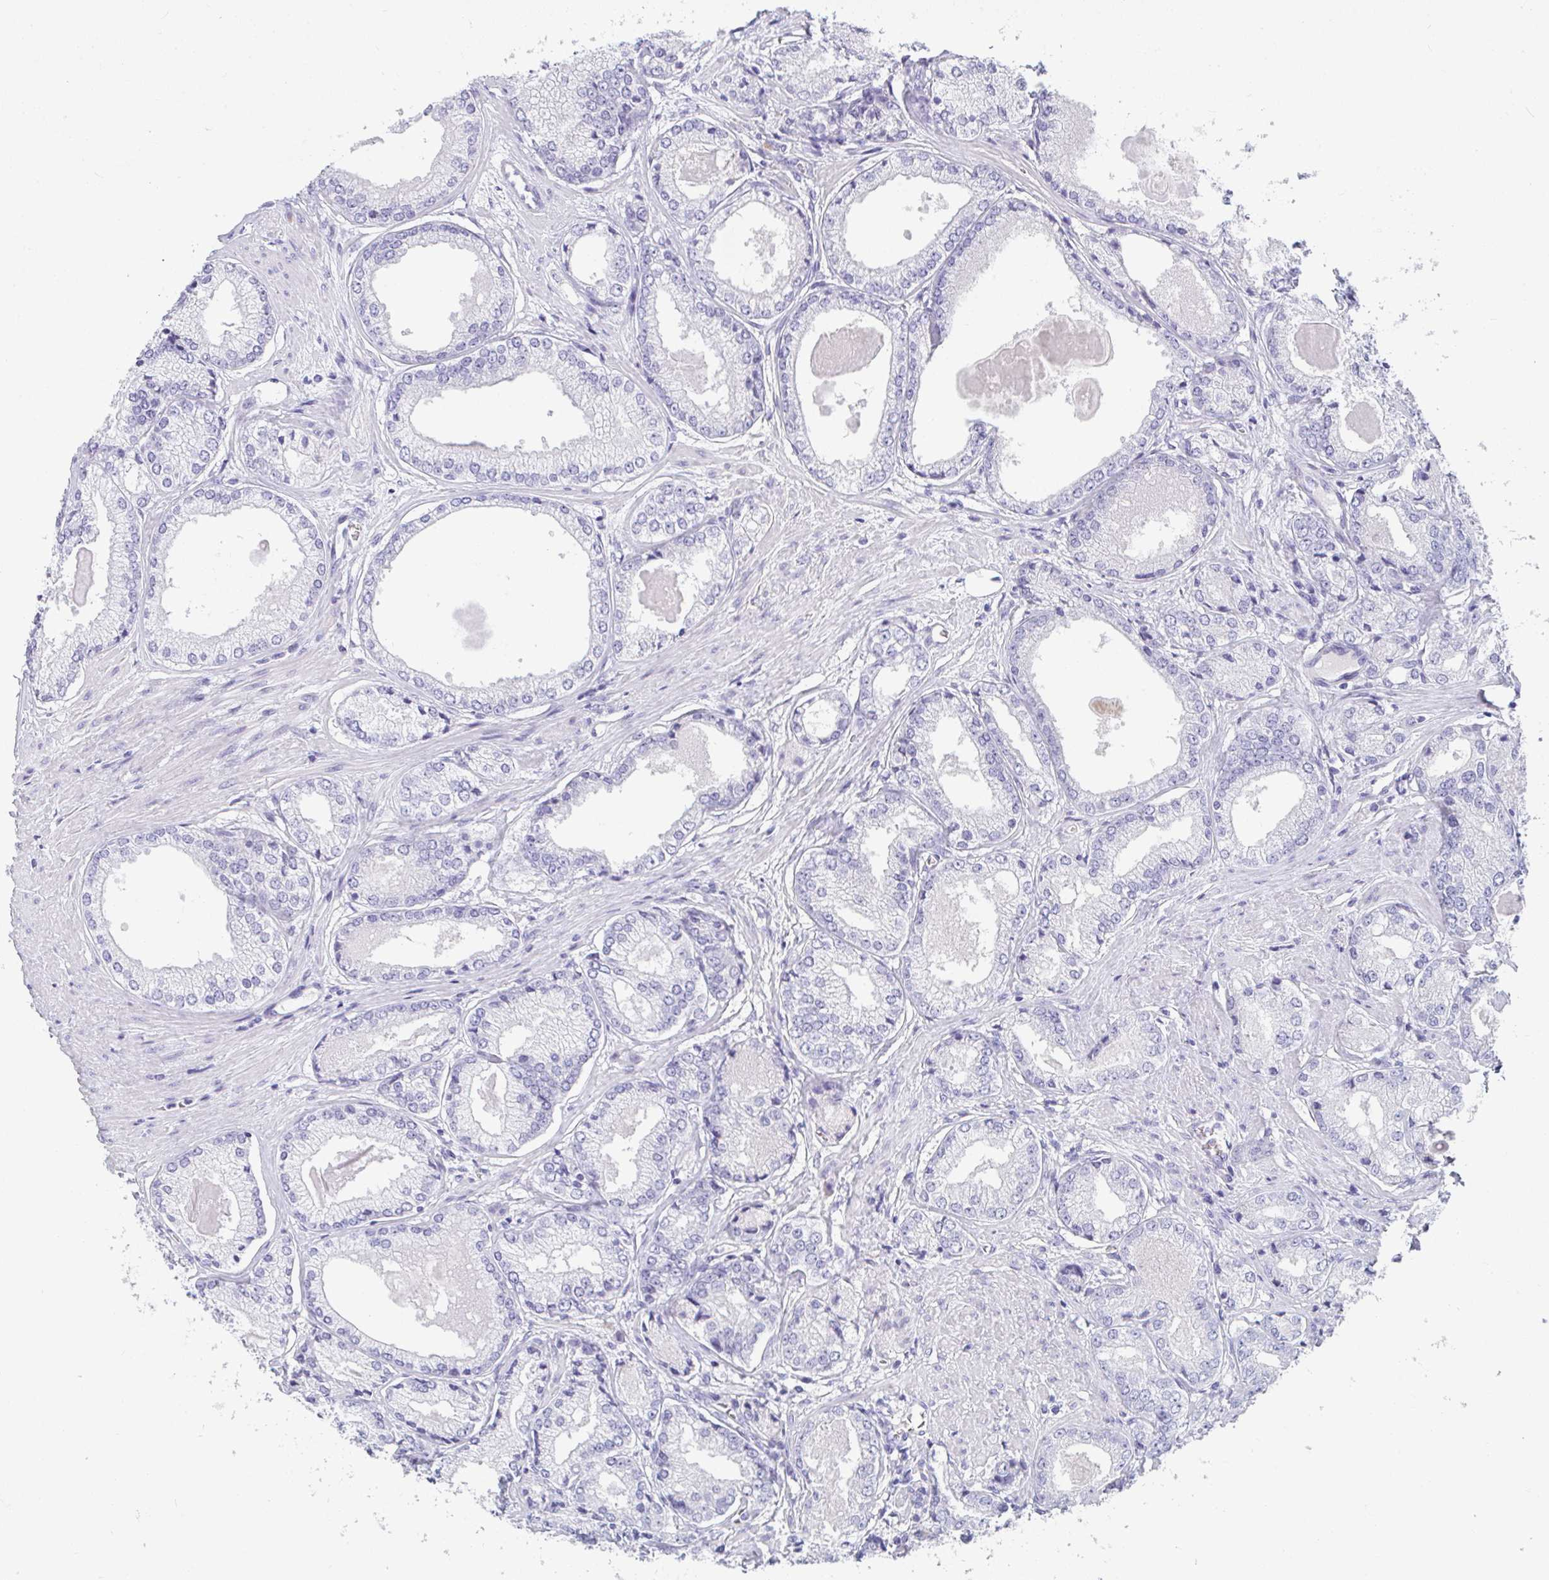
{"staining": {"intensity": "negative", "quantity": "none", "location": "none"}, "tissue": "prostate cancer", "cell_type": "Tumor cells", "image_type": "cancer", "snomed": [{"axis": "morphology", "description": "Adenocarcinoma, NOS"}, {"axis": "morphology", "description": "Adenocarcinoma, Low grade"}, {"axis": "topography", "description": "Prostate"}], "caption": "IHC photomicrograph of neoplastic tissue: human prostate cancer (adenocarcinoma) stained with DAB (3,3'-diaminobenzidine) displays no significant protein expression in tumor cells.", "gene": "TTC30B", "patient": {"sex": "male", "age": 68}}